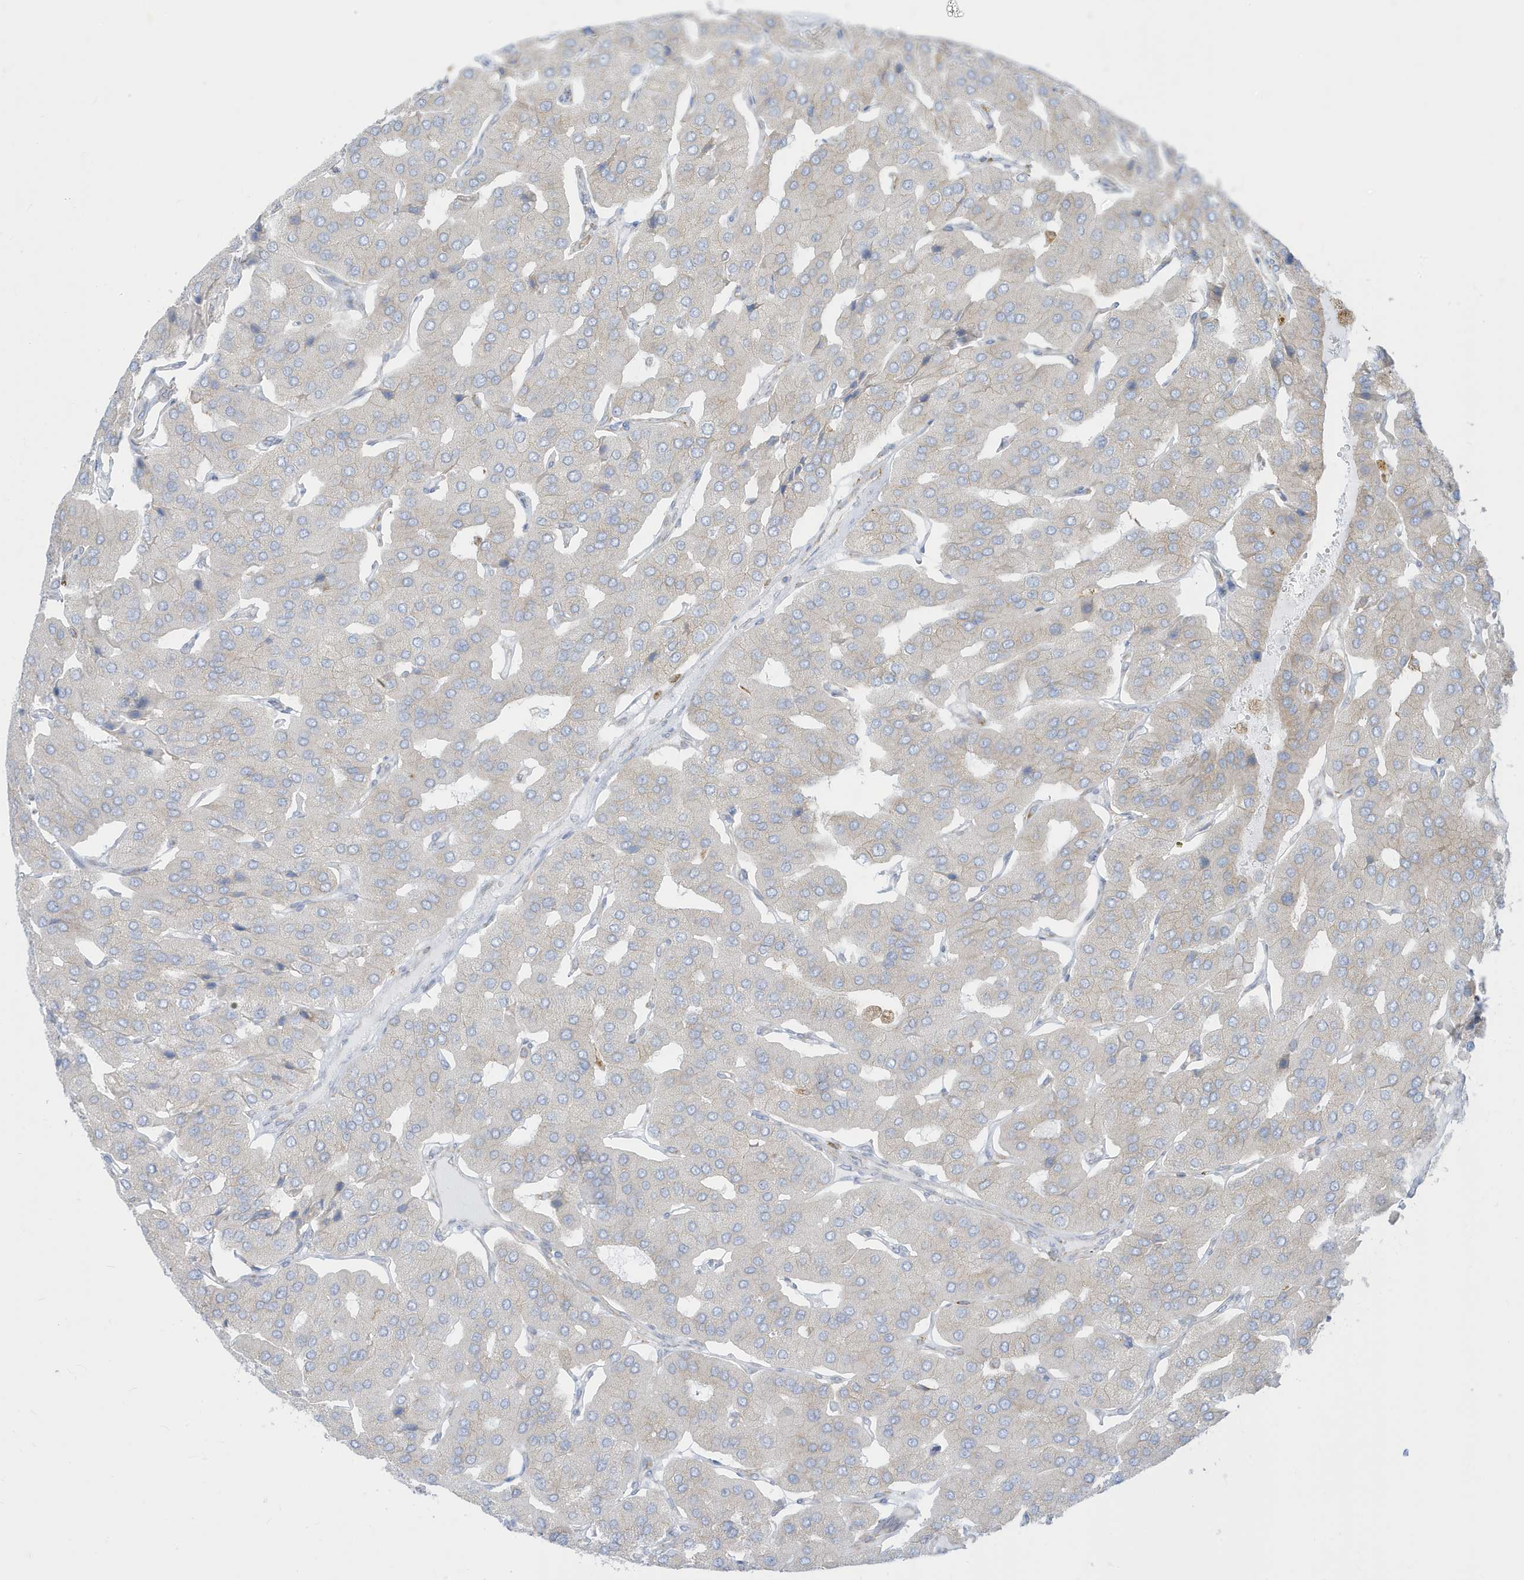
{"staining": {"intensity": "weak", "quantity": "<25%", "location": "cytoplasmic/membranous"}, "tissue": "parathyroid gland", "cell_type": "Glandular cells", "image_type": "normal", "snomed": [{"axis": "morphology", "description": "Normal tissue, NOS"}, {"axis": "morphology", "description": "Adenoma, NOS"}, {"axis": "topography", "description": "Parathyroid gland"}], "caption": "The IHC histopathology image has no significant expression in glandular cells of parathyroid gland.", "gene": "PDIA6", "patient": {"sex": "female", "age": 86}}